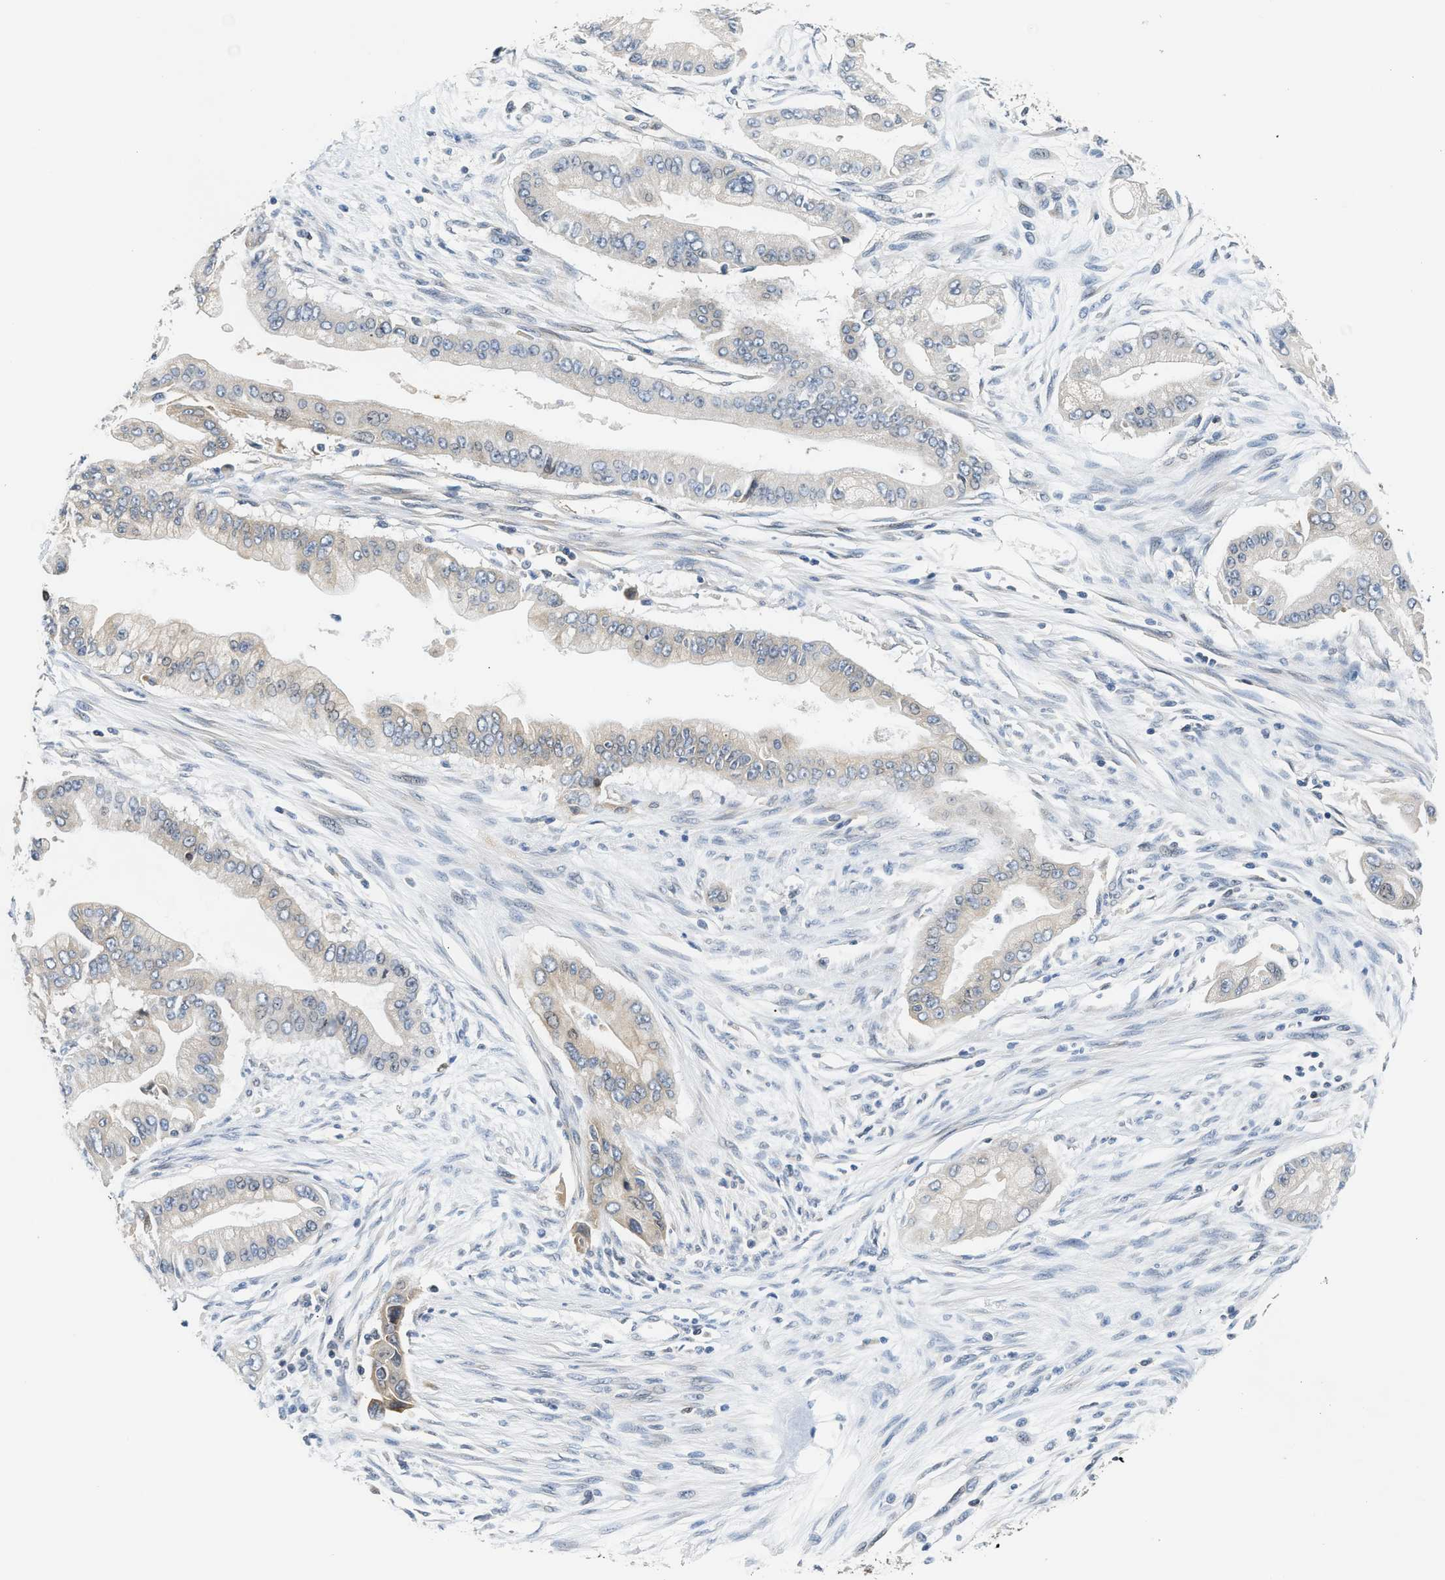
{"staining": {"intensity": "negative", "quantity": "none", "location": "none"}, "tissue": "pancreatic cancer", "cell_type": "Tumor cells", "image_type": "cancer", "snomed": [{"axis": "morphology", "description": "Adenocarcinoma, NOS"}, {"axis": "topography", "description": "Pancreas"}], "caption": "The IHC photomicrograph has no significant expression in tumor cells of pancreatic cancer tissue.", "gene": "RAB29", "patient": {"sex": "male", "age": 59}}